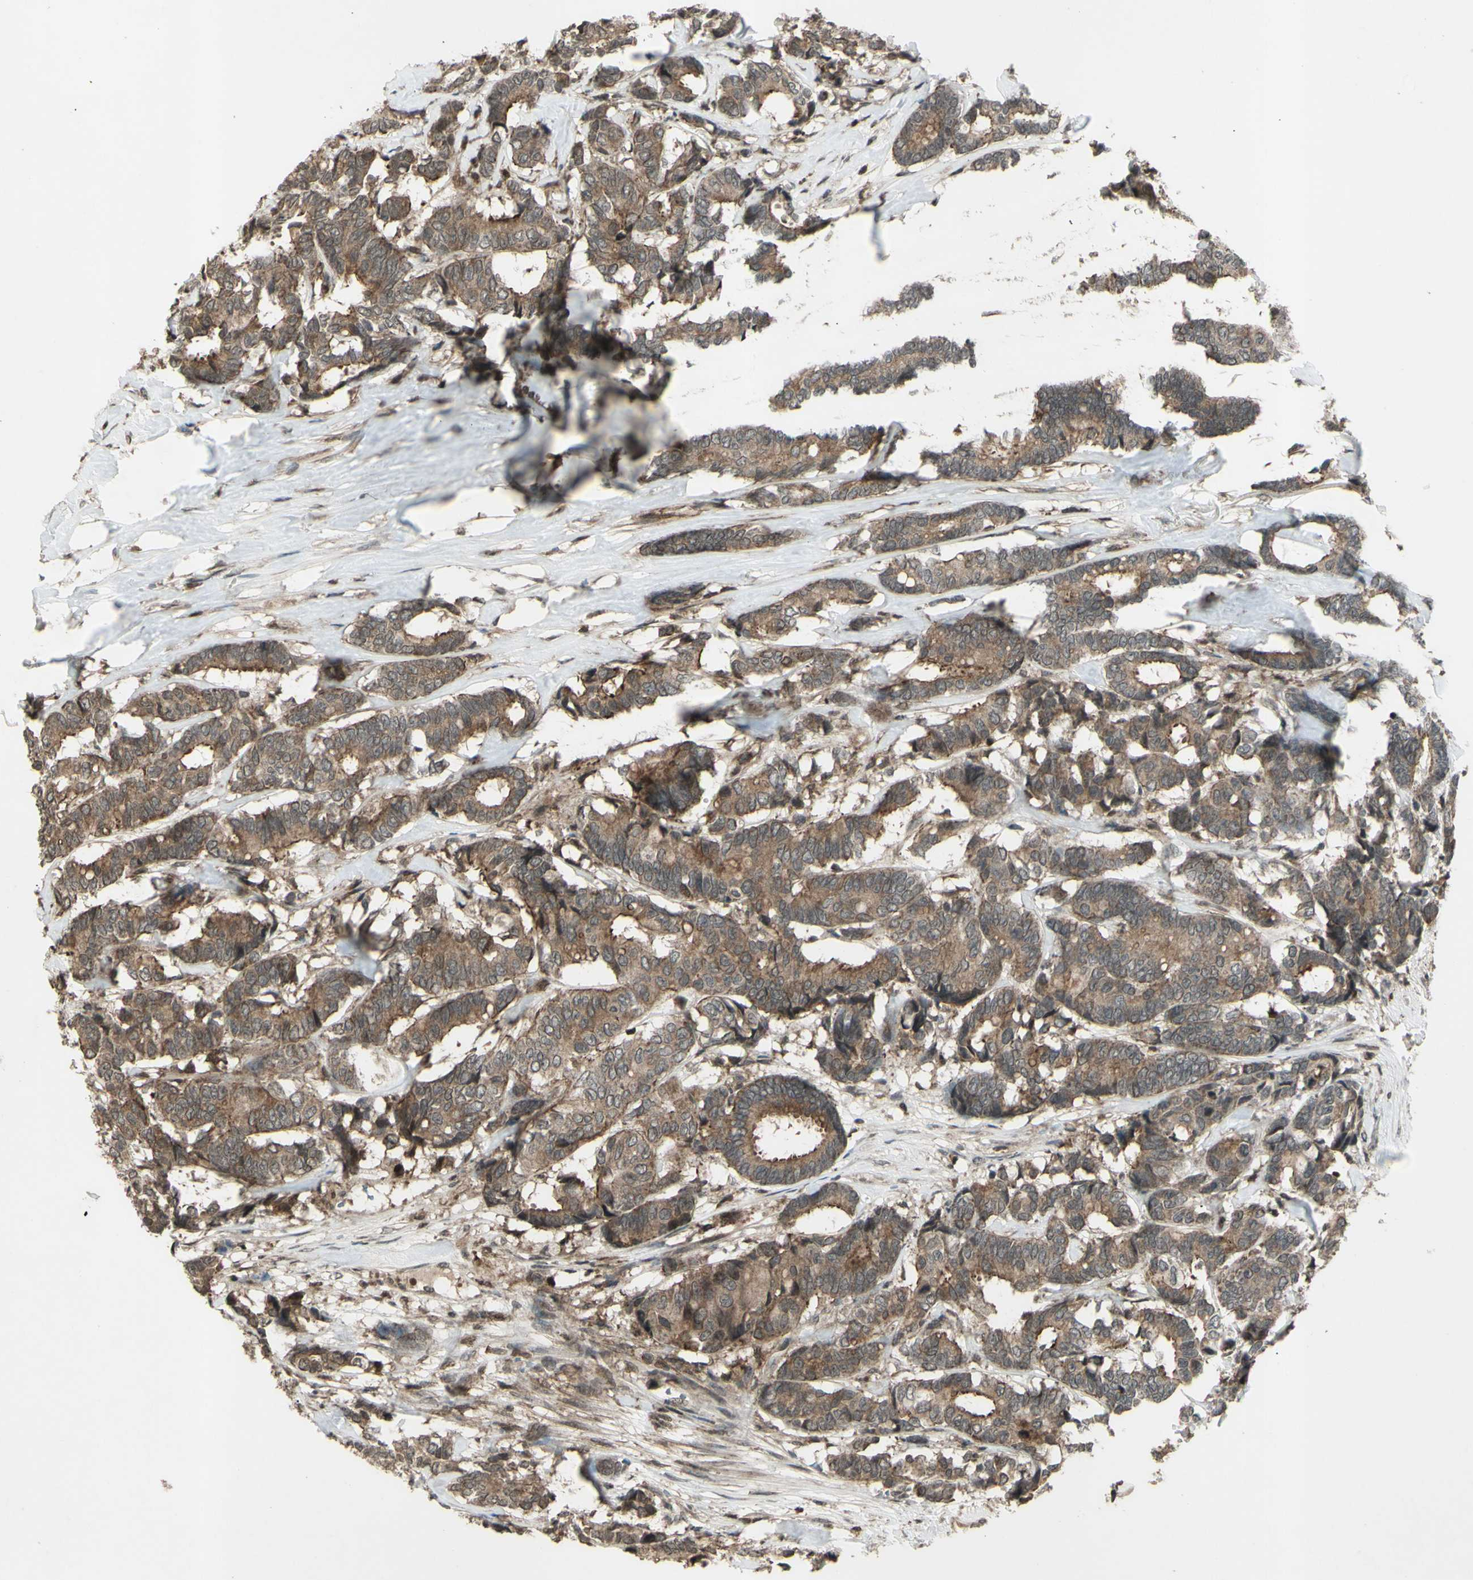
{"staining": {"intensity": "moderate", "quantity": ">75%", "location": "cytoplasmic/membranous"}, "tissue": "breast cancer", "cell_type": "Tumor cells", "image_type": "cancer", "snomed": [{"axis": "morphology", "description": "Duct carcinoma"}, {"axis": "topography", "description": "Breast"}], "caption": "Immunohistochemistry (DAB) staining of human infiltrating ductal carcinoma (breast) exhibits moderate cytoplasmic/membranous protein staining in approximately >75% of tumor cells.", "gene": "BLNK", "patient": {"sex": "female", "age": 87}}